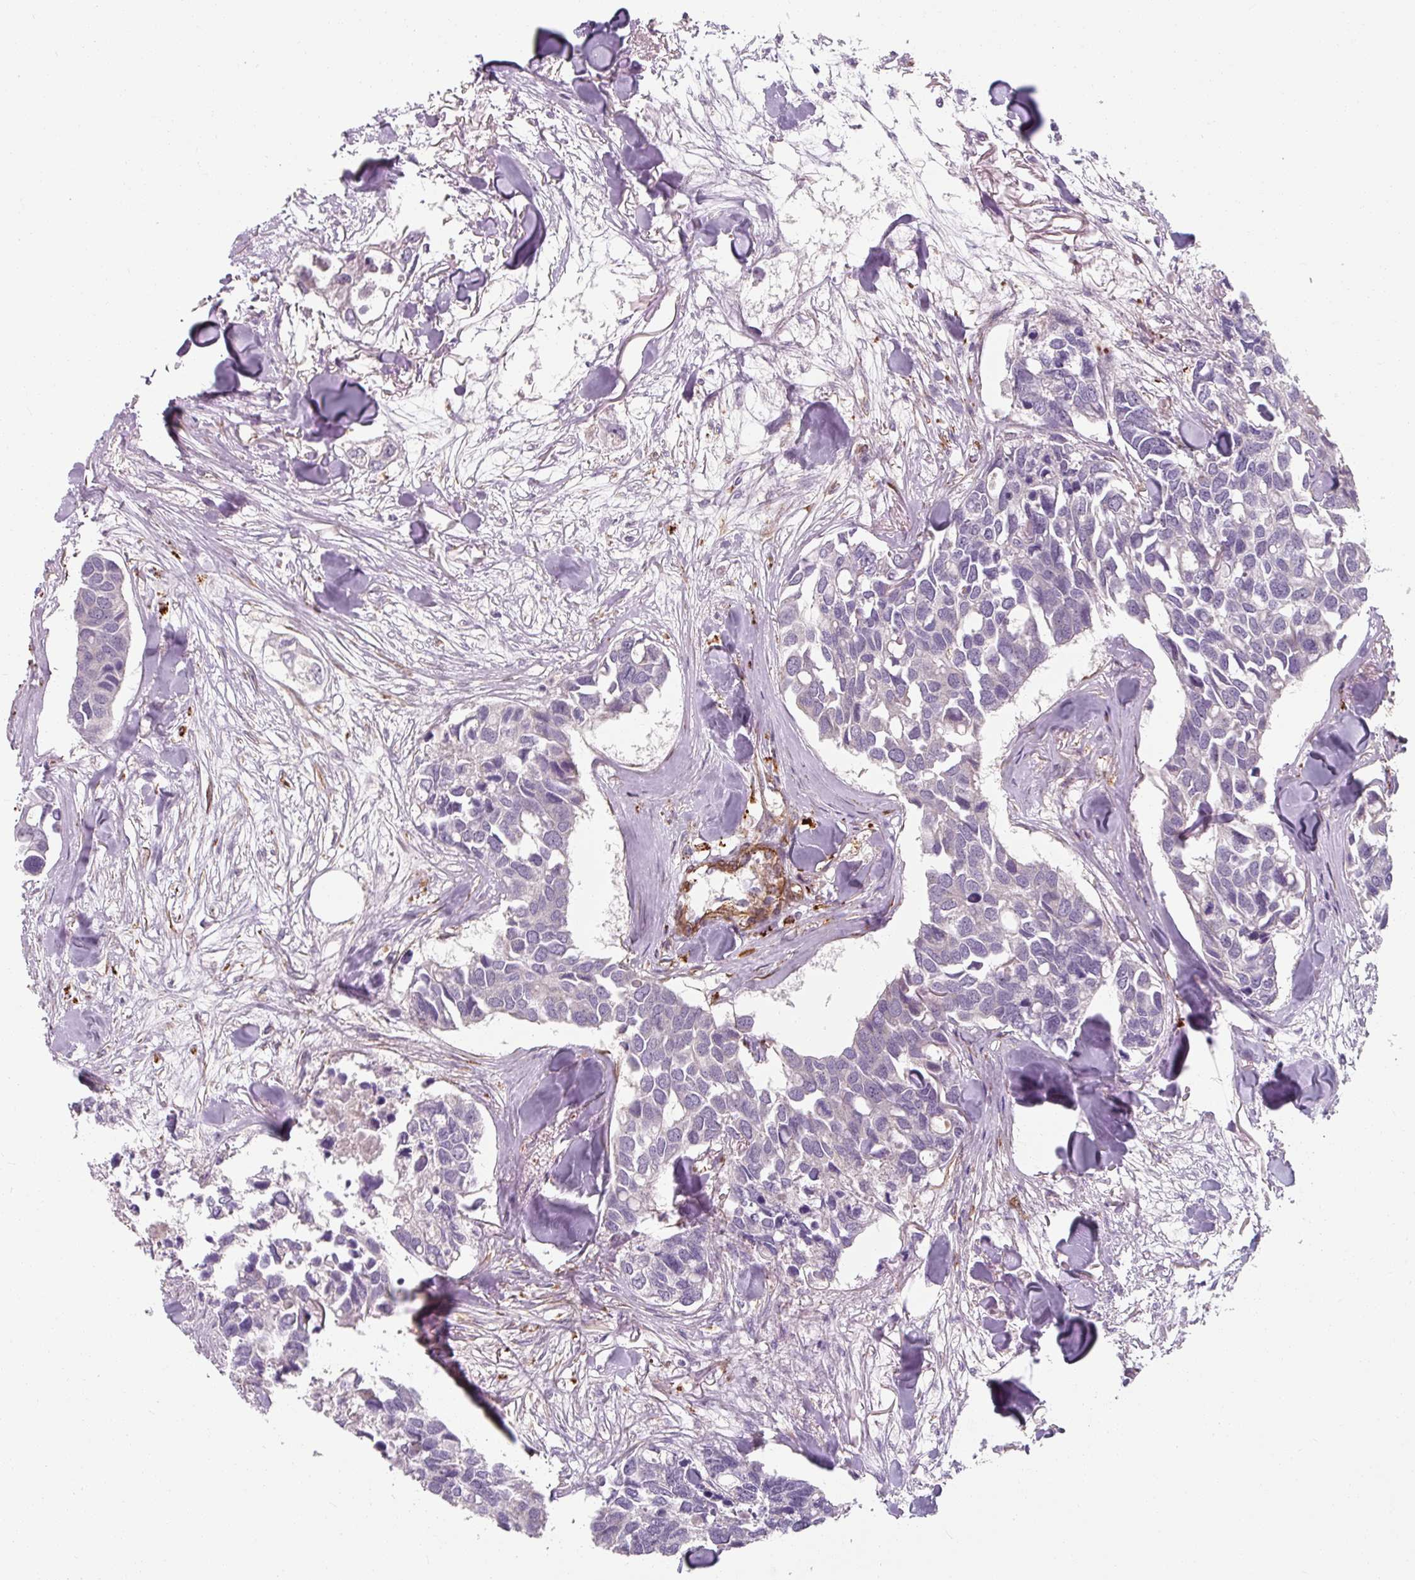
{"staining": {"intensity": "negative", "quantity": "none", "location": "none"}, "tissue": "breast cancer", "cell_type": "Tumor cells", "image_type": "cancer", "snomed": [{"axis": "morphology", "description": "Duct carcinoma"}, {"axis": "topography", "description": "Breast"}], "caption": "High power microscopy histopathology image of an immunohistochemistry (IHC) photomicrograph of breast cancer (invasive ductal carcinoma), revealing no significant positivity in tumor cells.", "gene": "MRPS5", "patient": {"sex": "female", "age": 83}}